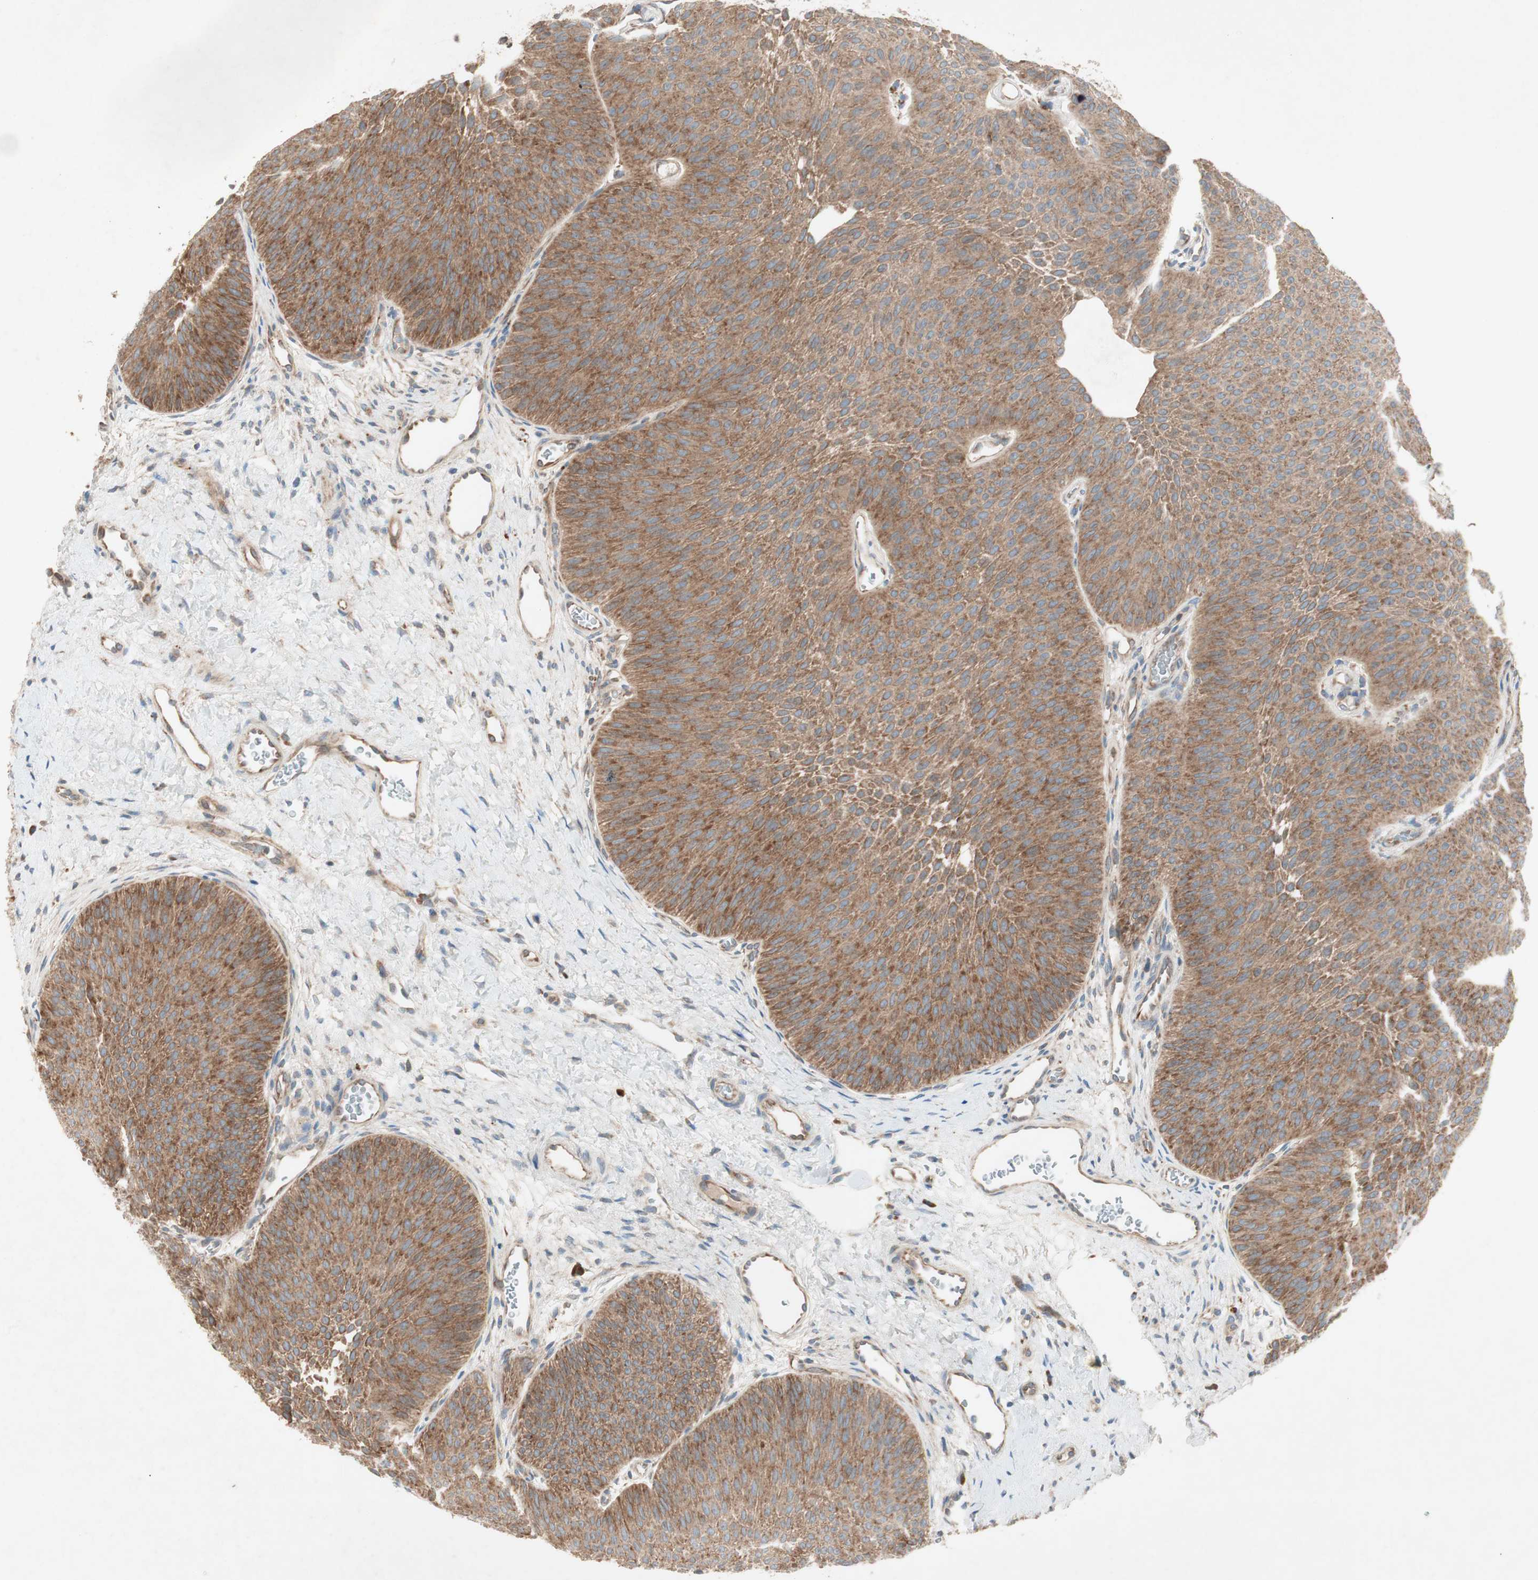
{"staining": {"intensity": "moderate", "quantity": ">75%", "location": "cytoplasmic/membranous"}, "tissue": "urothelial cancer", "cell_type": "Tumor cells", "image_type": "cancer", "snomed": [{"axis": "morphology", "description": "Urothelial carcinoma, Low grade"}, {"axis": "topography", "description": "Urinary bladder"}], "caption": "About >75% of tumor cells in human low-grade urothelial carcinoma display moderate cytoplasmic/membranous protein staining as visualized by brown immunohistochemical staining.", "gene": "RPL23", "patient": {"sex": "female", "age": 60}}